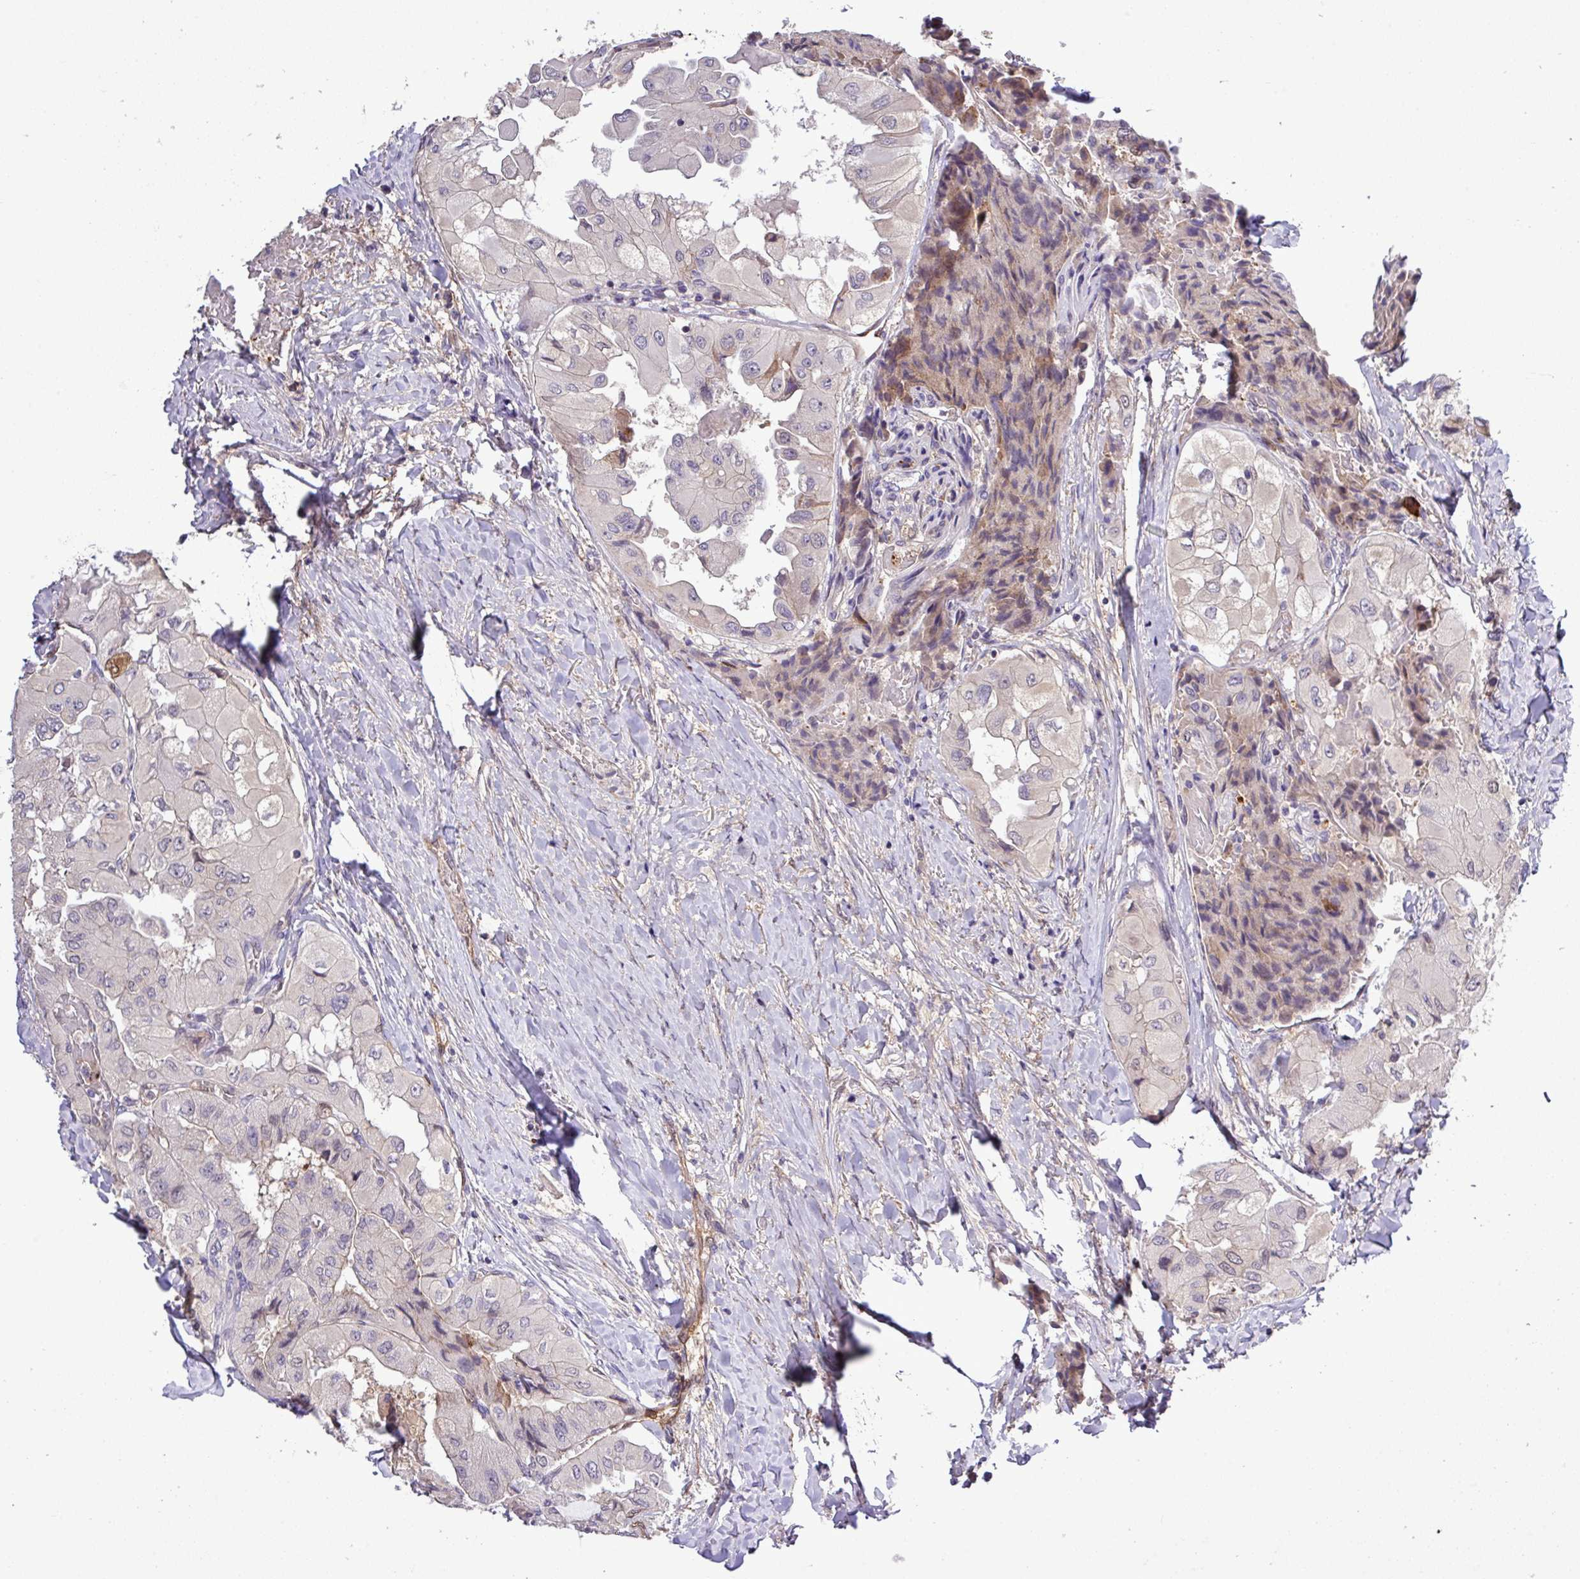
{"staining": {"intensity": "negative", "quantity": "none", "location": "none"}, "tissue": "thyroid cancer", "cell_type": "Tumor cells", "image_type": "cancer", "snomed": [{"axis": "morphology", "description": "Normal tissue, NOS"}, {"axis": "morphology", "description": "Papillary adenocarcinoma, NOS"}, {"axis": "topography", "description": "Thyroid gland"}], "caption": "Histopathology image shows no protein staining in tumor cells of papillary adenocarcinoma (thyroid) tissue.", "gene": "CARHSP1", "patient": {"sex": "female", "age": 59}}